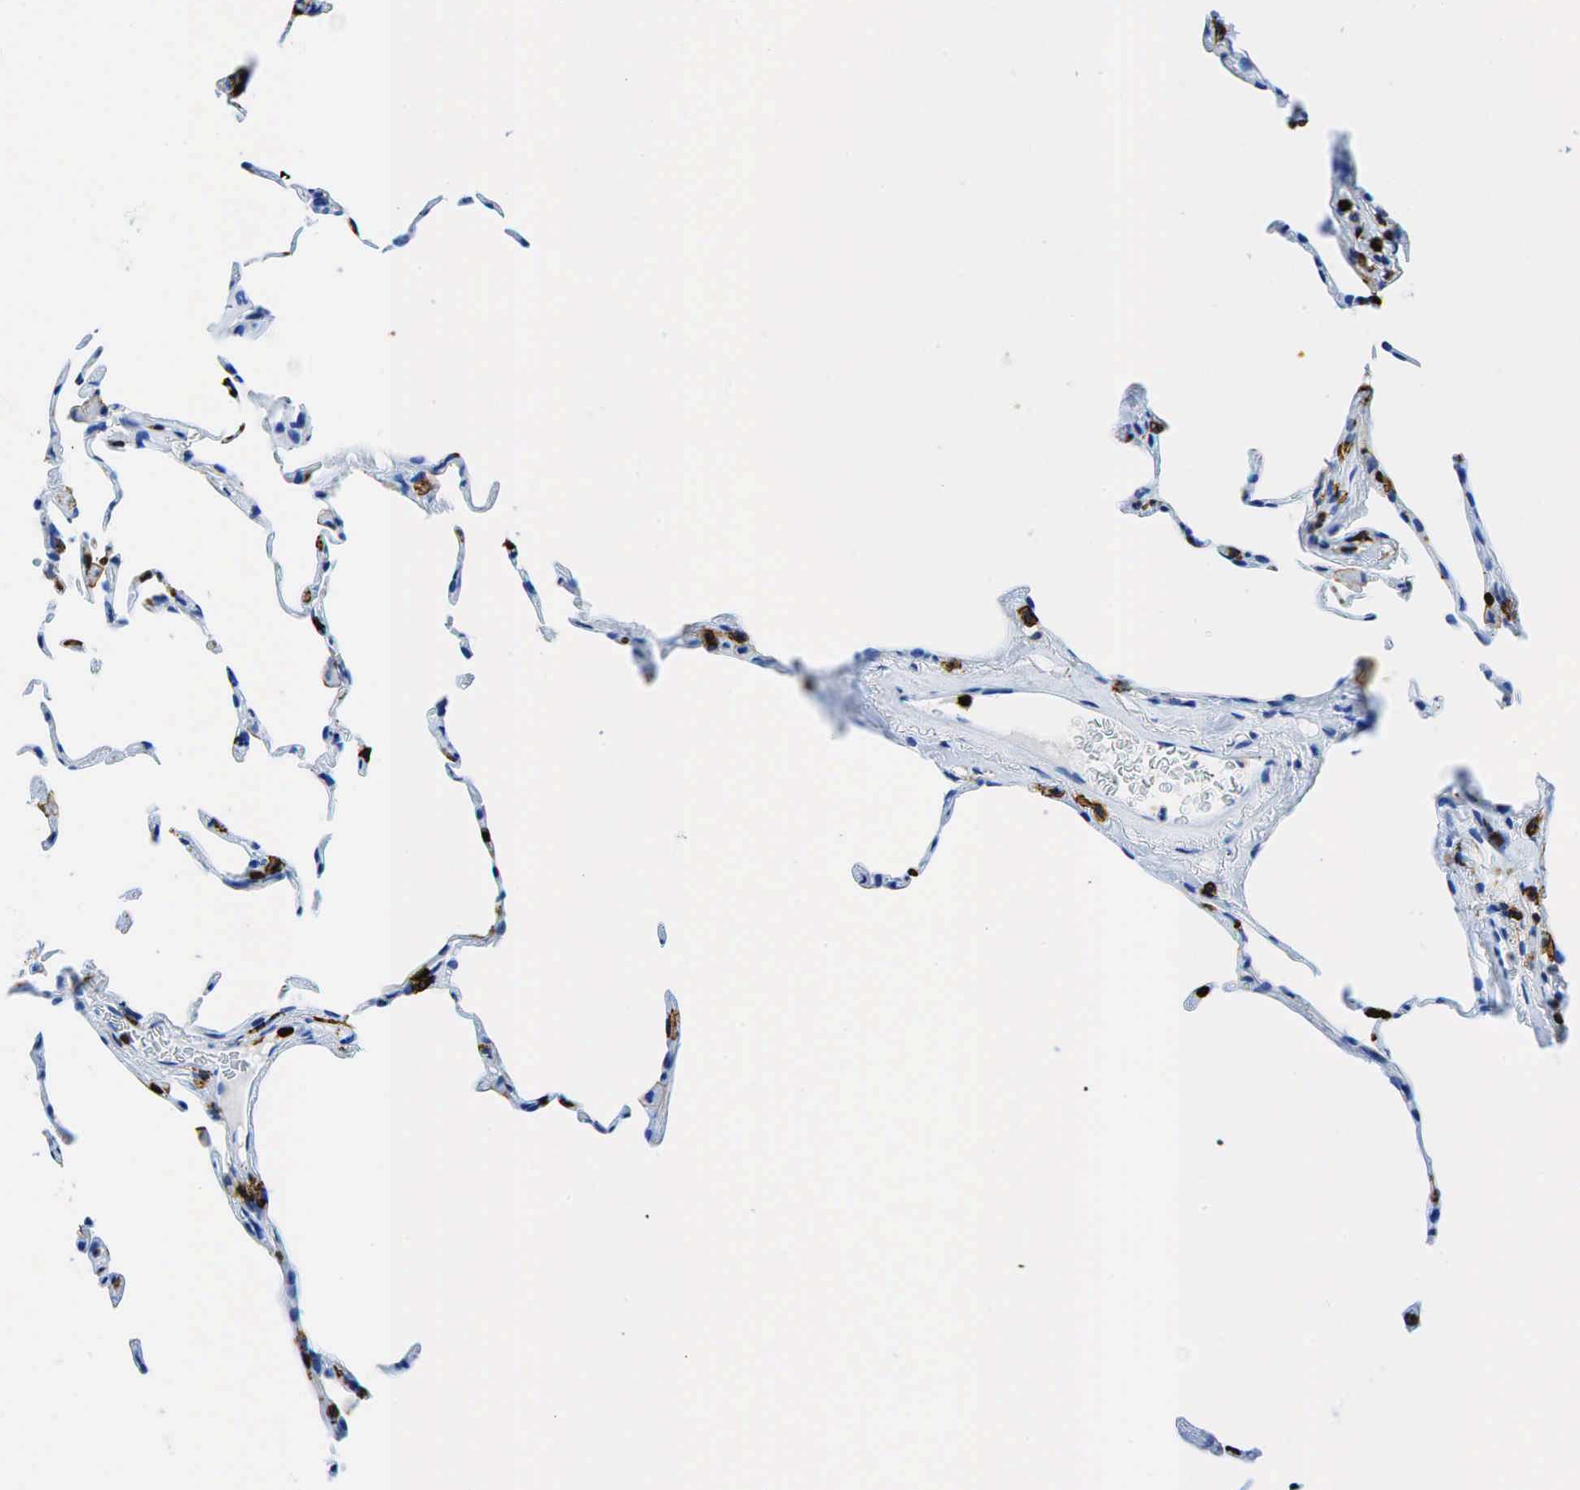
{"staining": {"intensity": "negative", "quantity": "none", "location": "none"}, "tissue": "lung", "cell_type": "Alveolar cells", "image_type": "normal", "snomed": [{"axis": "morphology", "description": "Normal tissue, NOS"}, {"axis": "topography", "description": "Lung"}], "caption": "Micrograph shows no significant protein staining in alveolar cells of normal lung.", "gene": "PTPRC", "patient": {"sex": "female", "age": 75}}